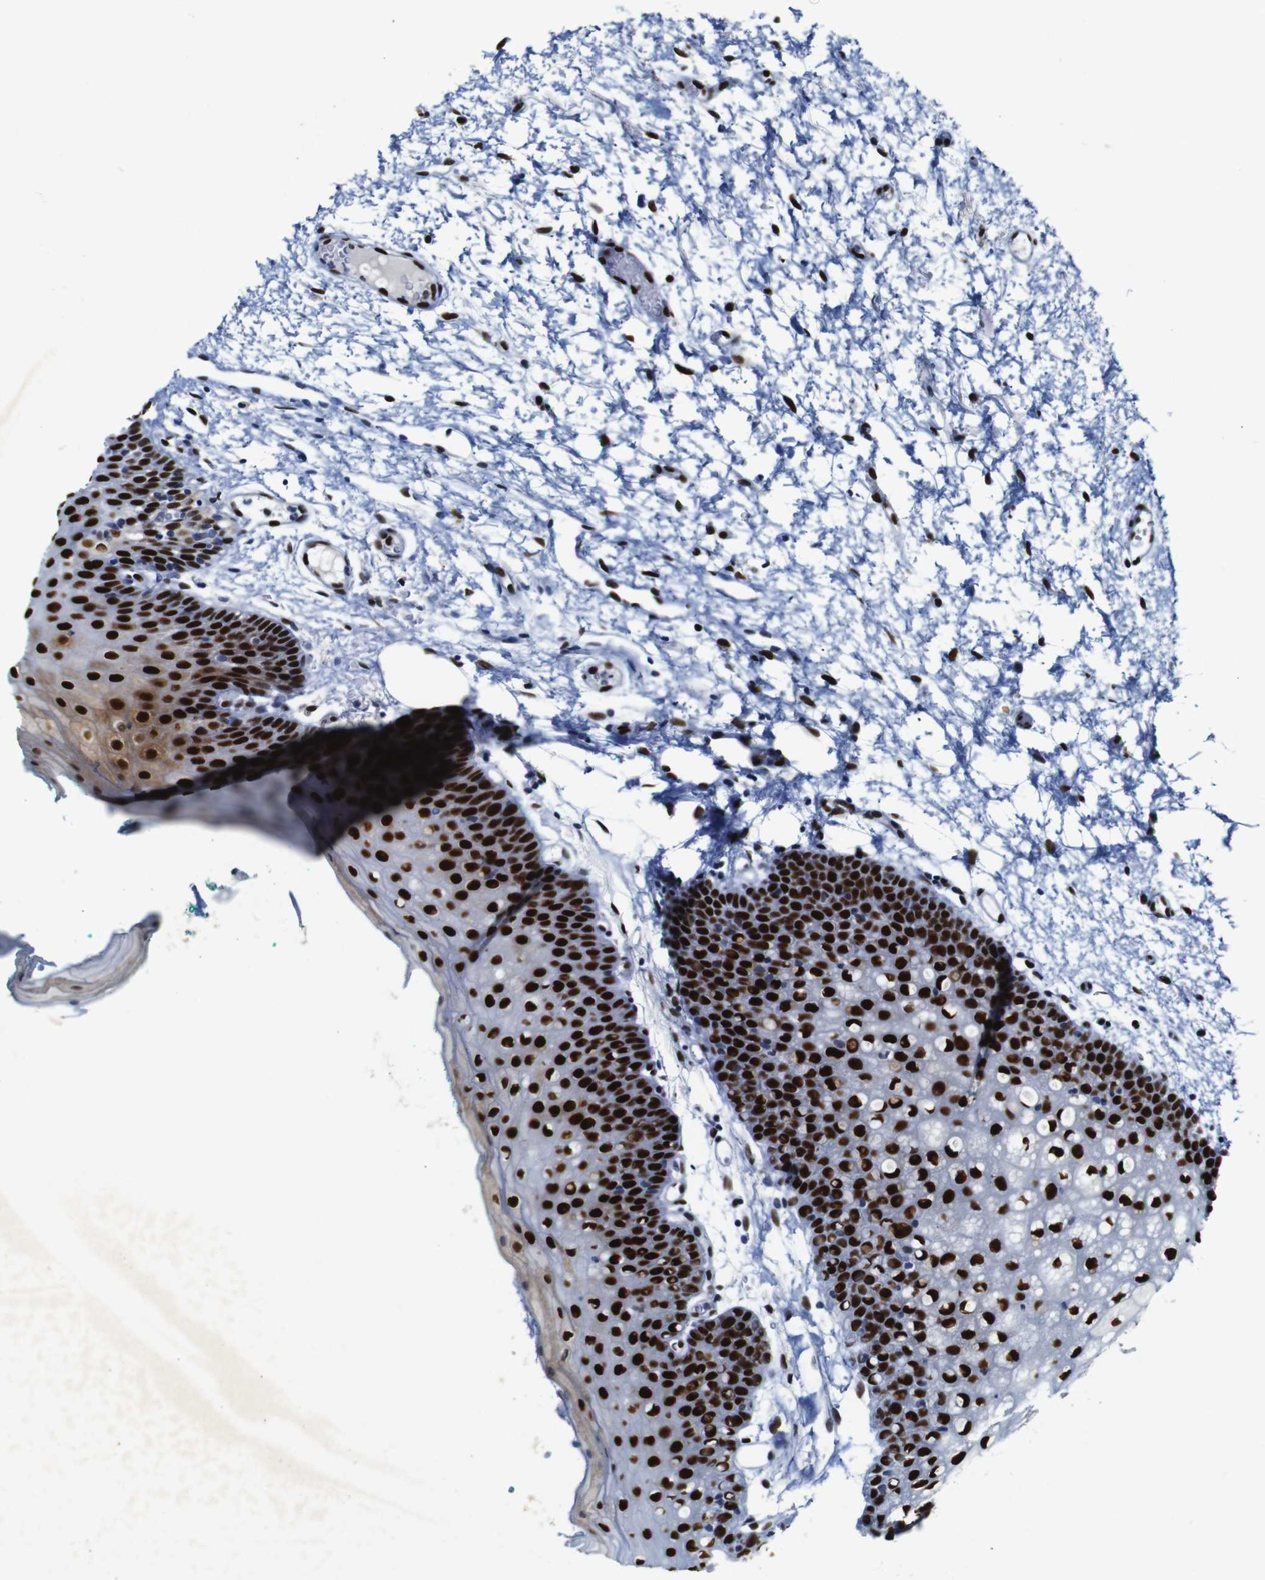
{"staining": {"intensity": "strong", "quantity": ">75%", "location": "nuclear"}, "tissue": "oral mucosa", "cell_type": "Squamous epithelial cells", "image_type": "normal", "snomed": [{"axis": "morphology", "description": "Normal tissue, NOS"}, {"axis": "morphology", "description": "Squamous cell carcinoma, NOS"}, {"axis": "topography", "description": "Oral tissue"}, {"axis": "topography", "description": "Salivary gland"}, {"axis": "topography", "description": "Head-Neck"}], "caption": "Benign oral mucosa was stained to show a protein in brown. There is high levels of strong nuclear positivity in about >75% of squamous epithelial cells. (DAB (3,3'-diaminobenzidine) = brown stain, brightfield microscopy at high magnification).", "gene": "FOSL2", "patient": {"sex": "female", "age": 62}}